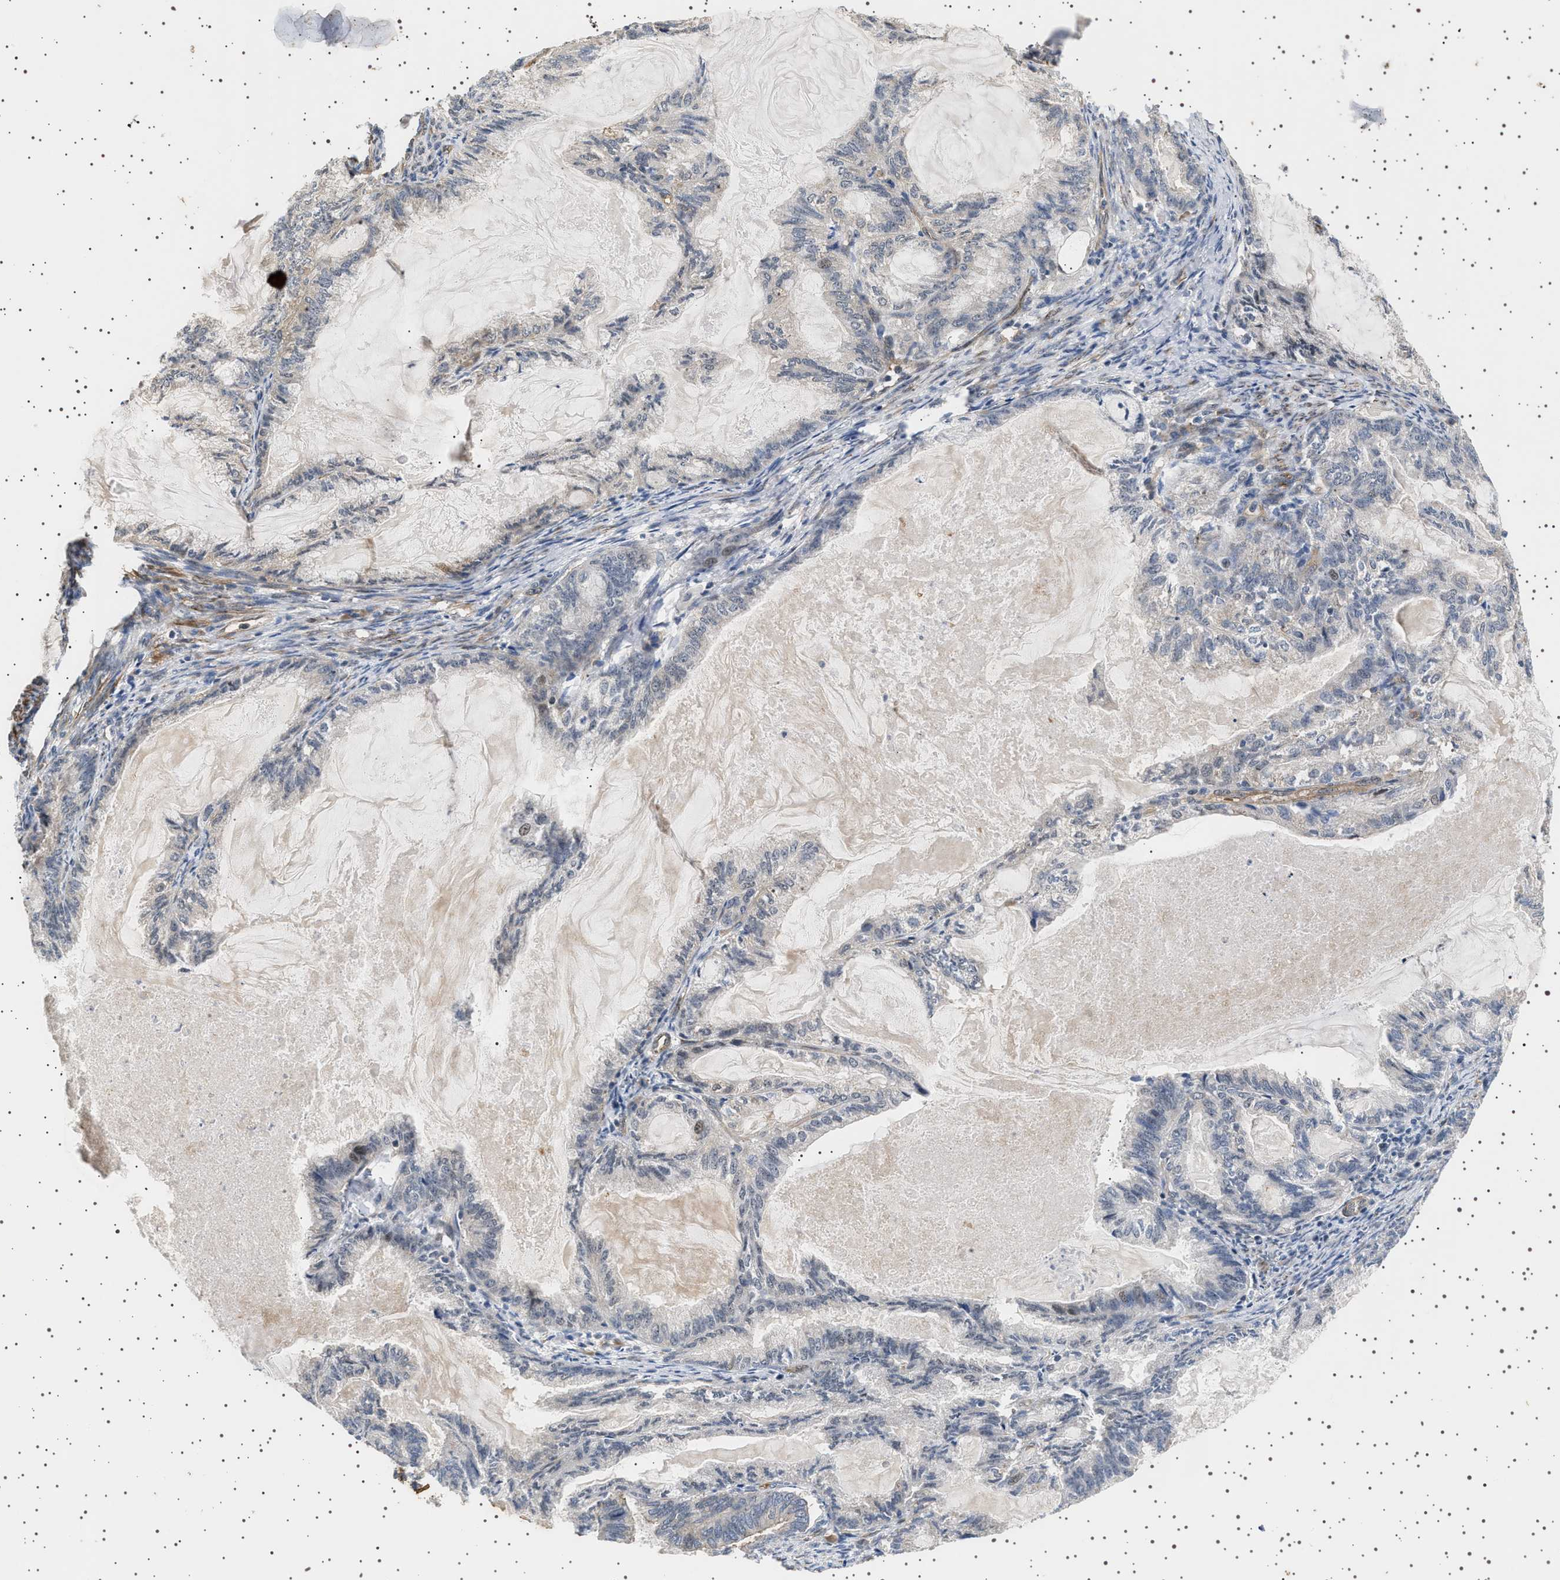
{"staining": {"intensity": "negative", "quantity": "none", "location": "none"}, "tissue": "endometrial cancer", "cell_type": "Tumor cells", "image_type": "cancer", "snomed": [{"axis": "morphology", "description": "Adenocarcinoma, NOS"}, {"axis": "topography", "description": "Endometrium"}], "caption": "The immunohistochemistry photomicrograph has no significant staining in tumor cells of endometrial cancer (adenocarcinoma) tissue.", "gene": "BAG3", "patient": {"sex": "female", "age": 86}}